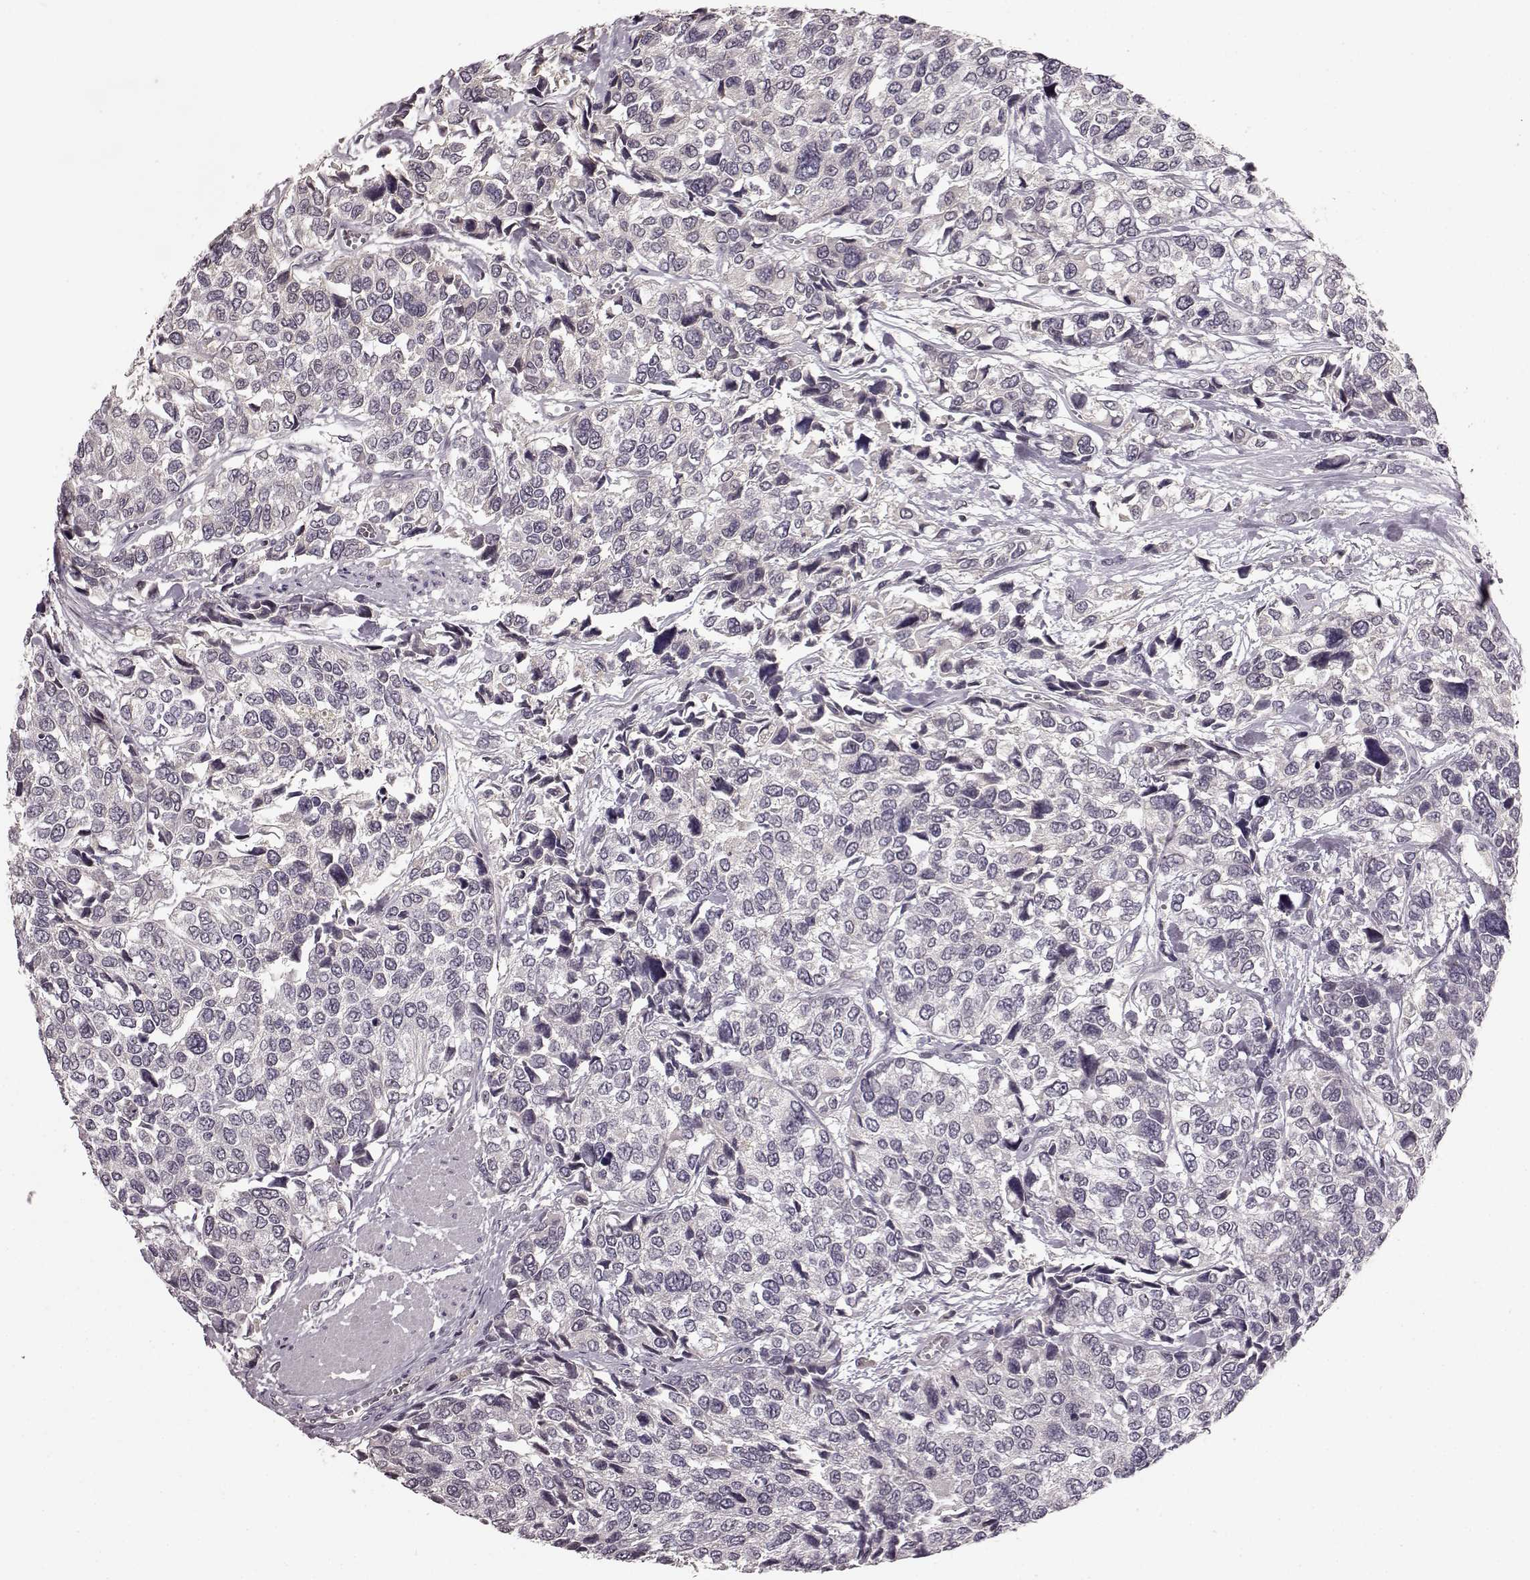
{"staining": {"intensity": "negative", "quantity": "none", "location": "none"}, "tissue": "urothelial cancer", "cell_type": "Tumor cells", "image_type": "cancer", "snomed": [{"axis": "morphology", "description": "Urothelial carcinoma, High grade"}, {"axis": "topography", "description": "Urinary bladder"}], "caption": "Immunohistochemistry of high-grade urothelial carcinoma exhibits no expression in tumor cells. (DAB IHC, high magnification).", "gene": "NRL", "patient": {"sex": "male", "age": 77}}